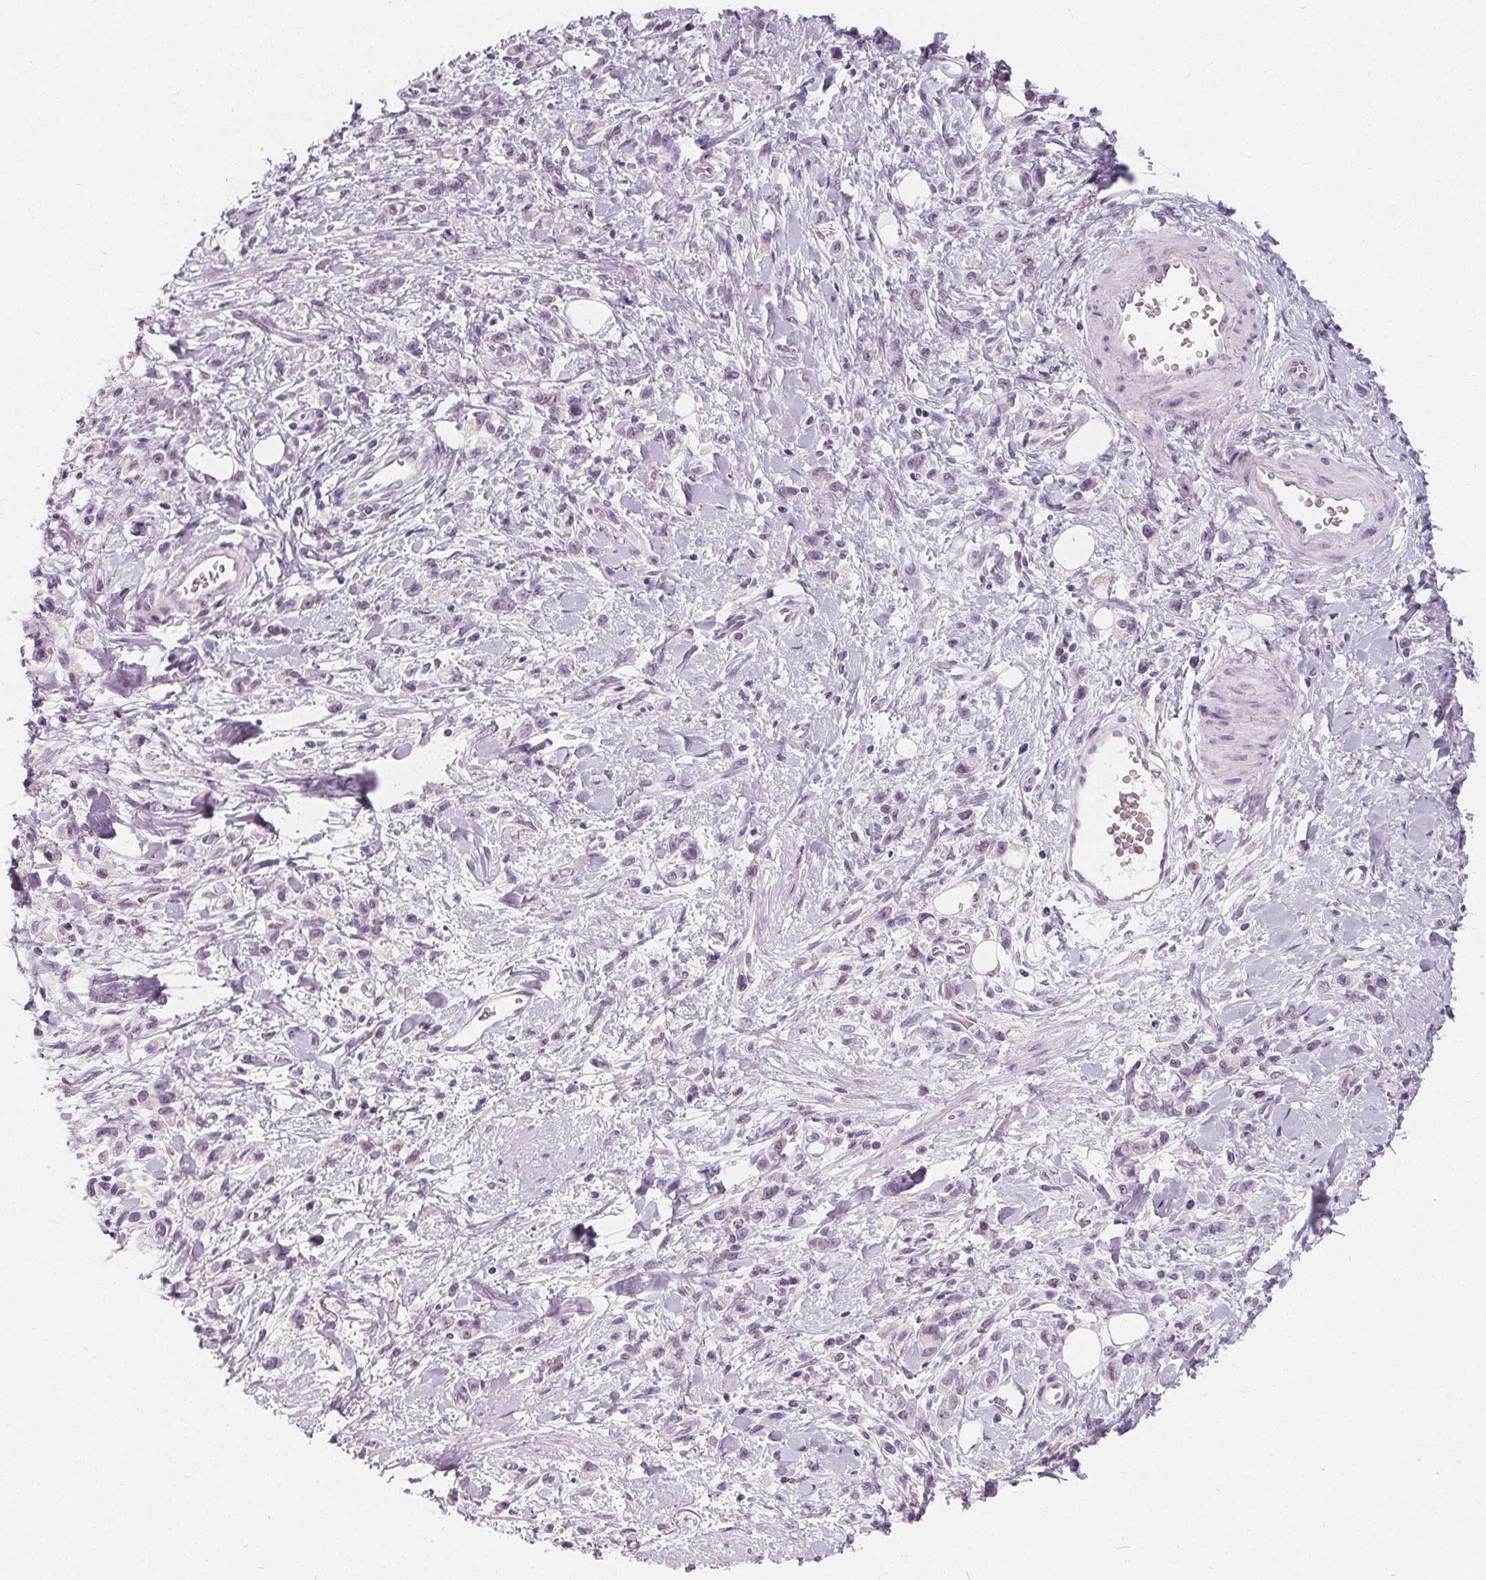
{"staining": {"intensity": "negative", "quantity": "none", "location": "none"}, "tissue": "stomach cancer", "cell_type": "Tumor cells", "image_type": "cancer", "snomed": [{"axis": "morphology", "description": "Adenocarcinoma, NOS"}, {"axis": "topography", "description": "Stomach"}], "caption": "Stomach adenocarcinoma was stained to show a protein in brown. There is no significant expression in tumor cells.", "gene": "DBX2", "patient": {"sex": "male", "age": 77}}